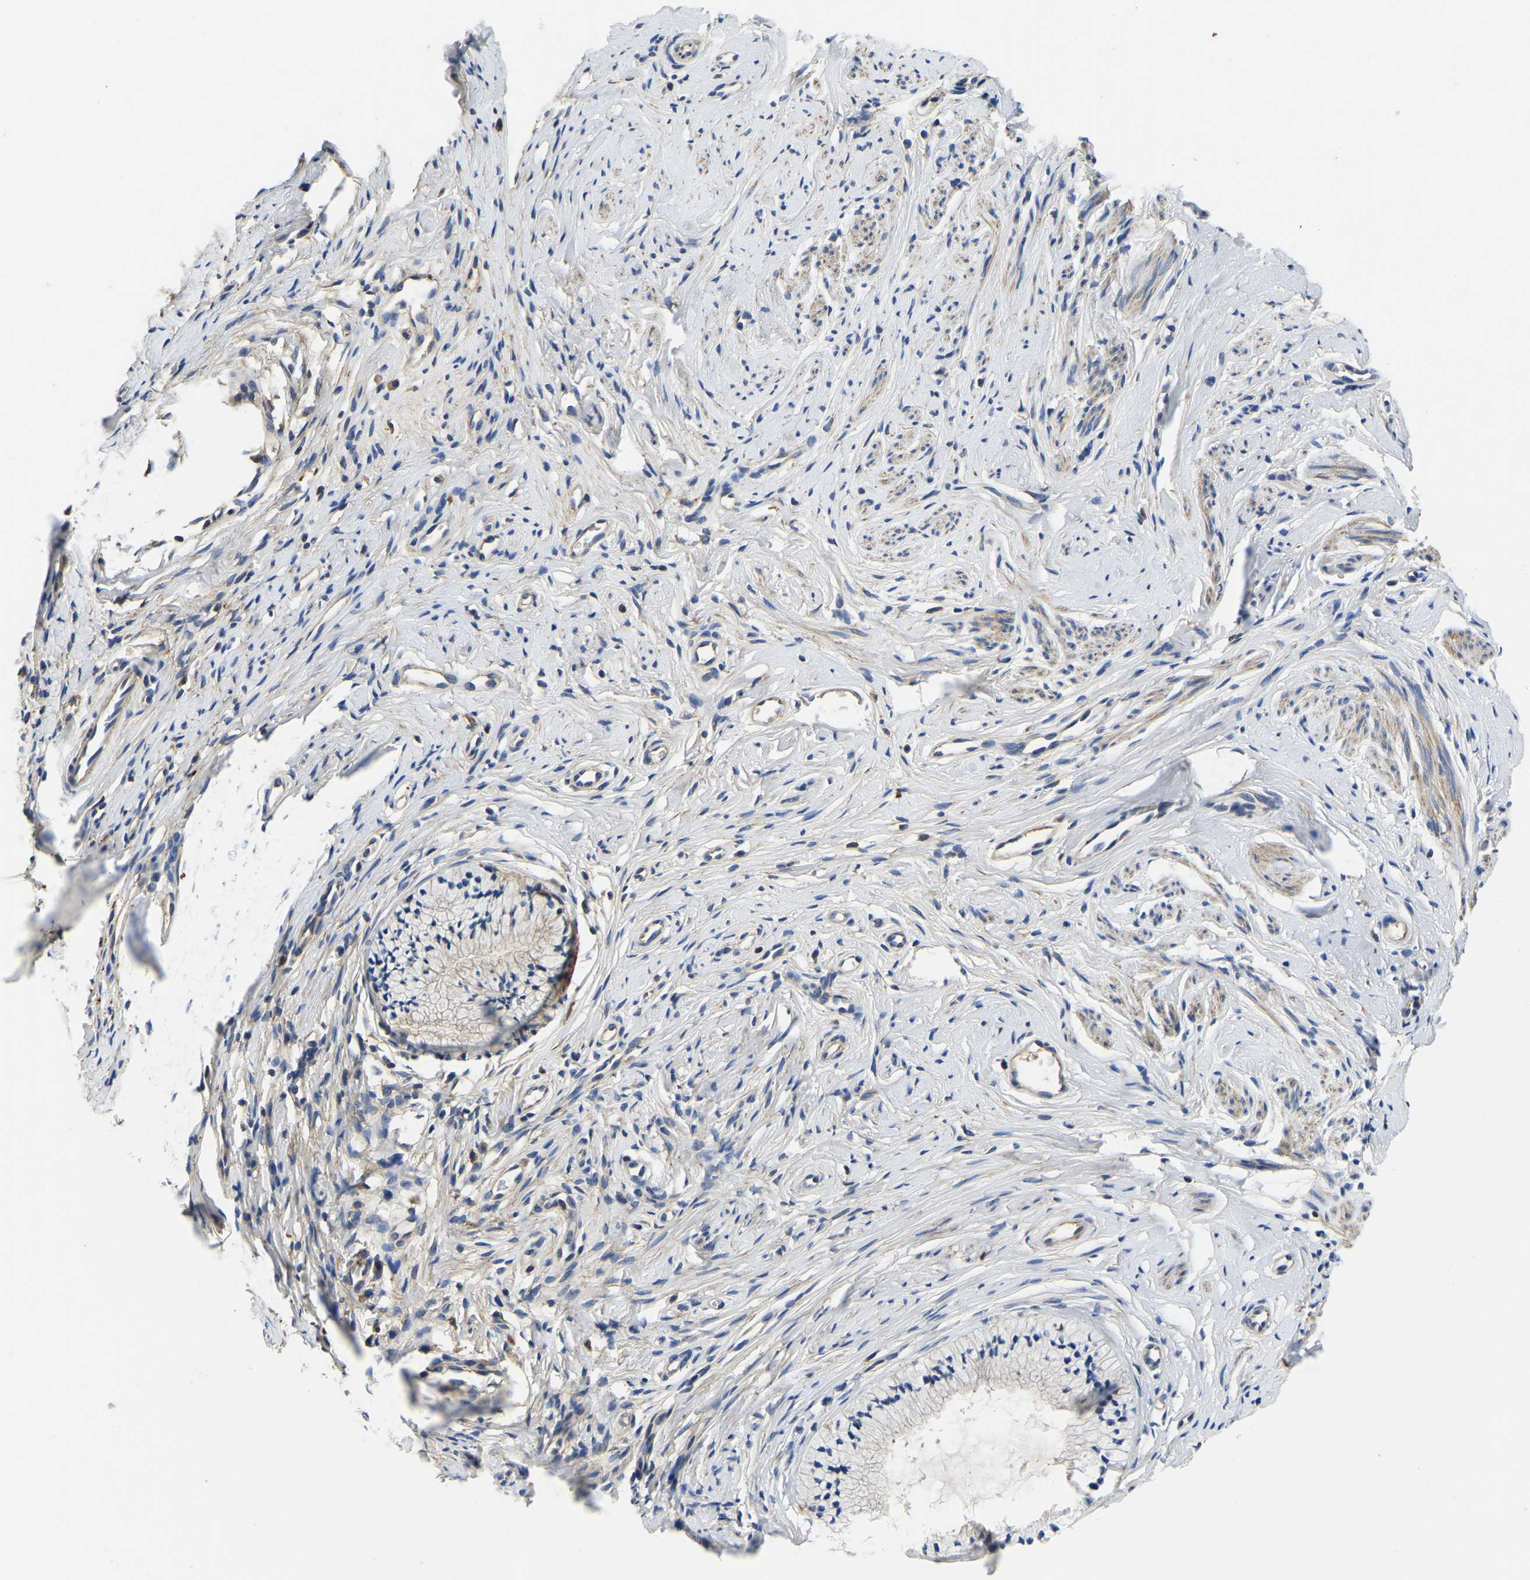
{"staining": {"intensity": "negative", "quantity": "none", "location": "none"}, "tissue": "cervix", "cell_type": "Glandular cells", "image_type": "normal", "snomed": [{"axis": "morphology", "description": "Normal tissue, NOS"}, {"axis": "topography", "description": "Cervix"}], "caption": "Immunohistochemical staining of benign cervix exhibits no significant staining in glandular cells.", "gene": "STAT2", "patient": {"sex": "female", "age": 77}}